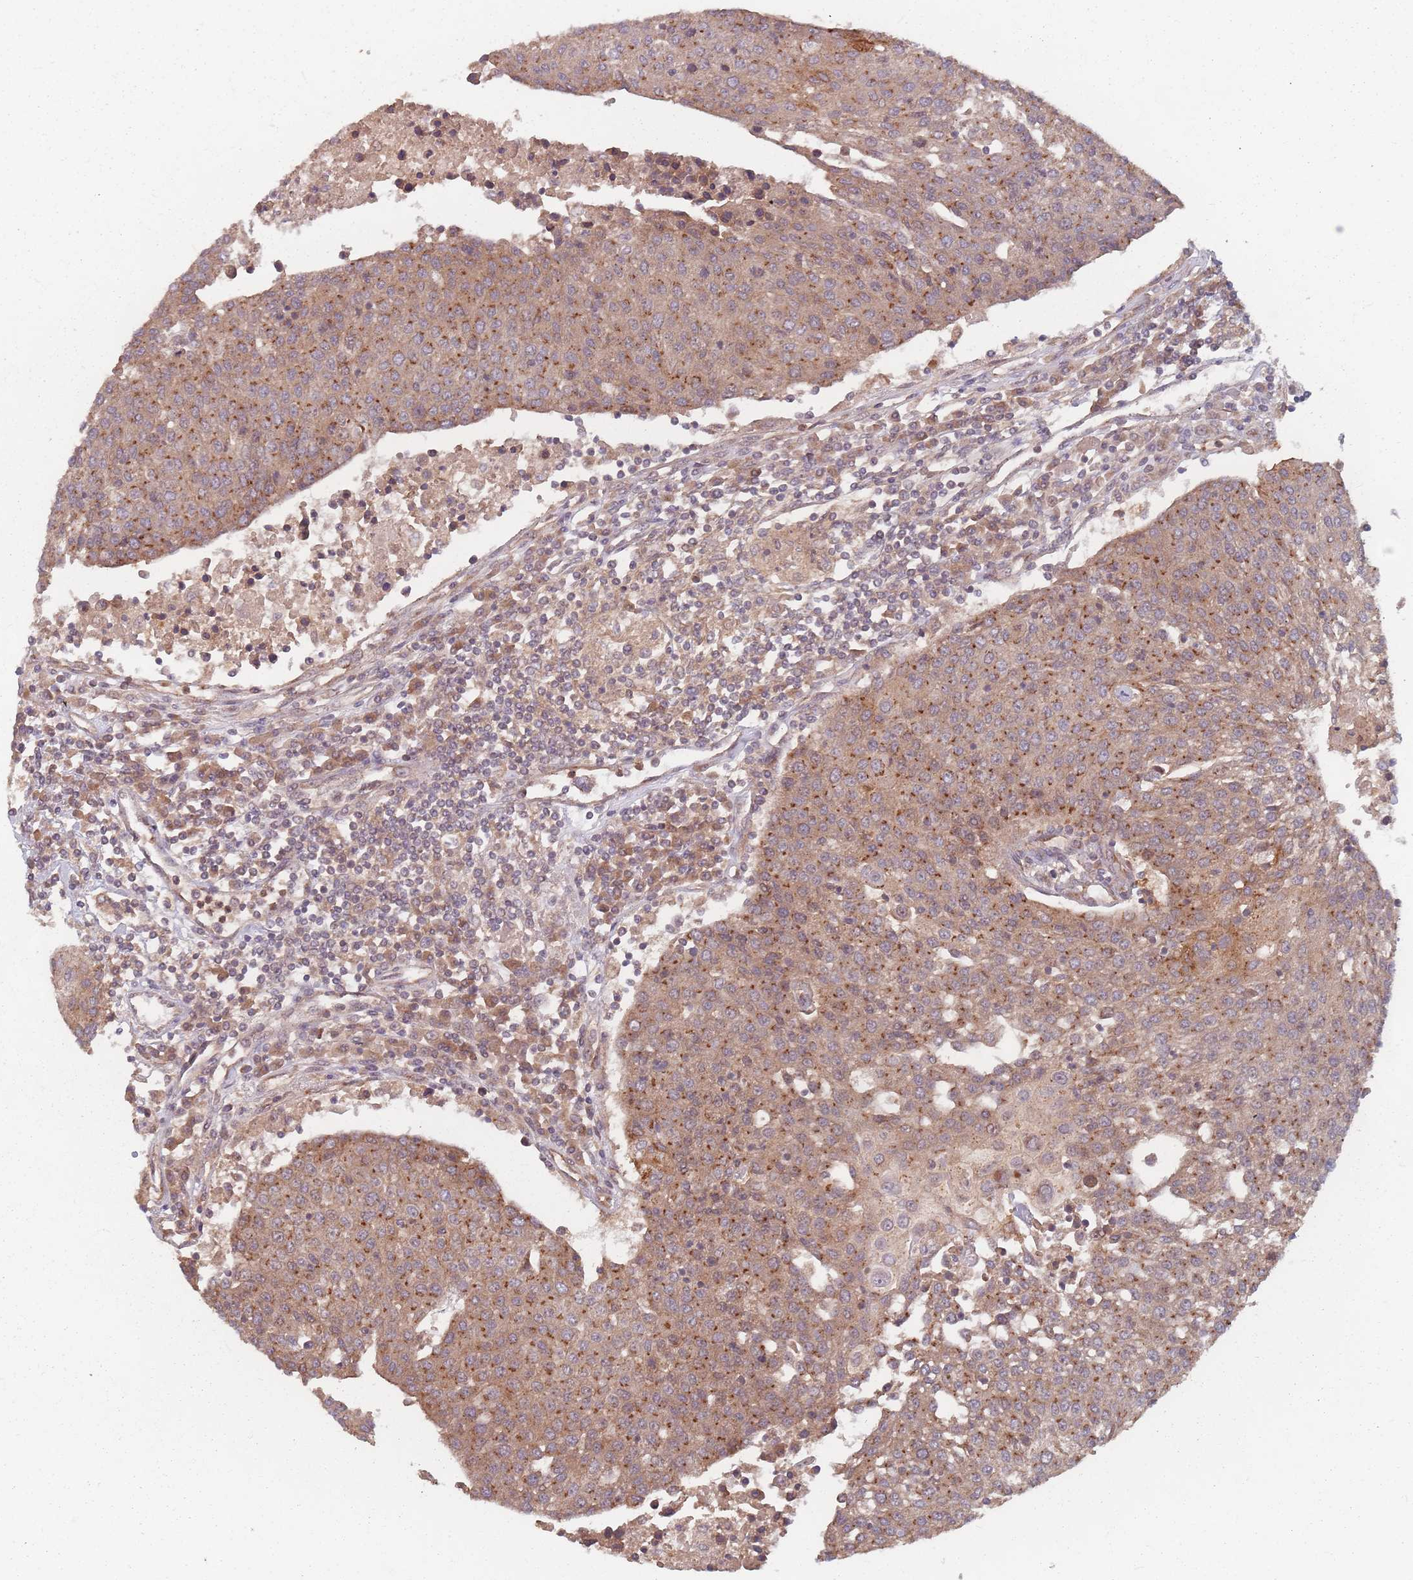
{"staining": {"intensity": "moderate", "quantity": ">75%", "location": "cytoplasmic/membranous"}, "tissue": "urothelial cancer", "cell_type": "Tumor cells", "image_type": "cancer", "snomed": [{"axis": "morphology", "description": "Urothelial carcinoma, High grade"}, {"axis": "topography", "description": "Urinary bladder"}], "caption": "A photomicrograph showing moderate cytoplasmic/membranous positivity in approximately >75% of tumor cells in urothelial carcinoma (high-grade), as visualized by brown immunohistochemical staining.", "gene": "C3orf14", "patient": {"sex": "female", "age": 85}}